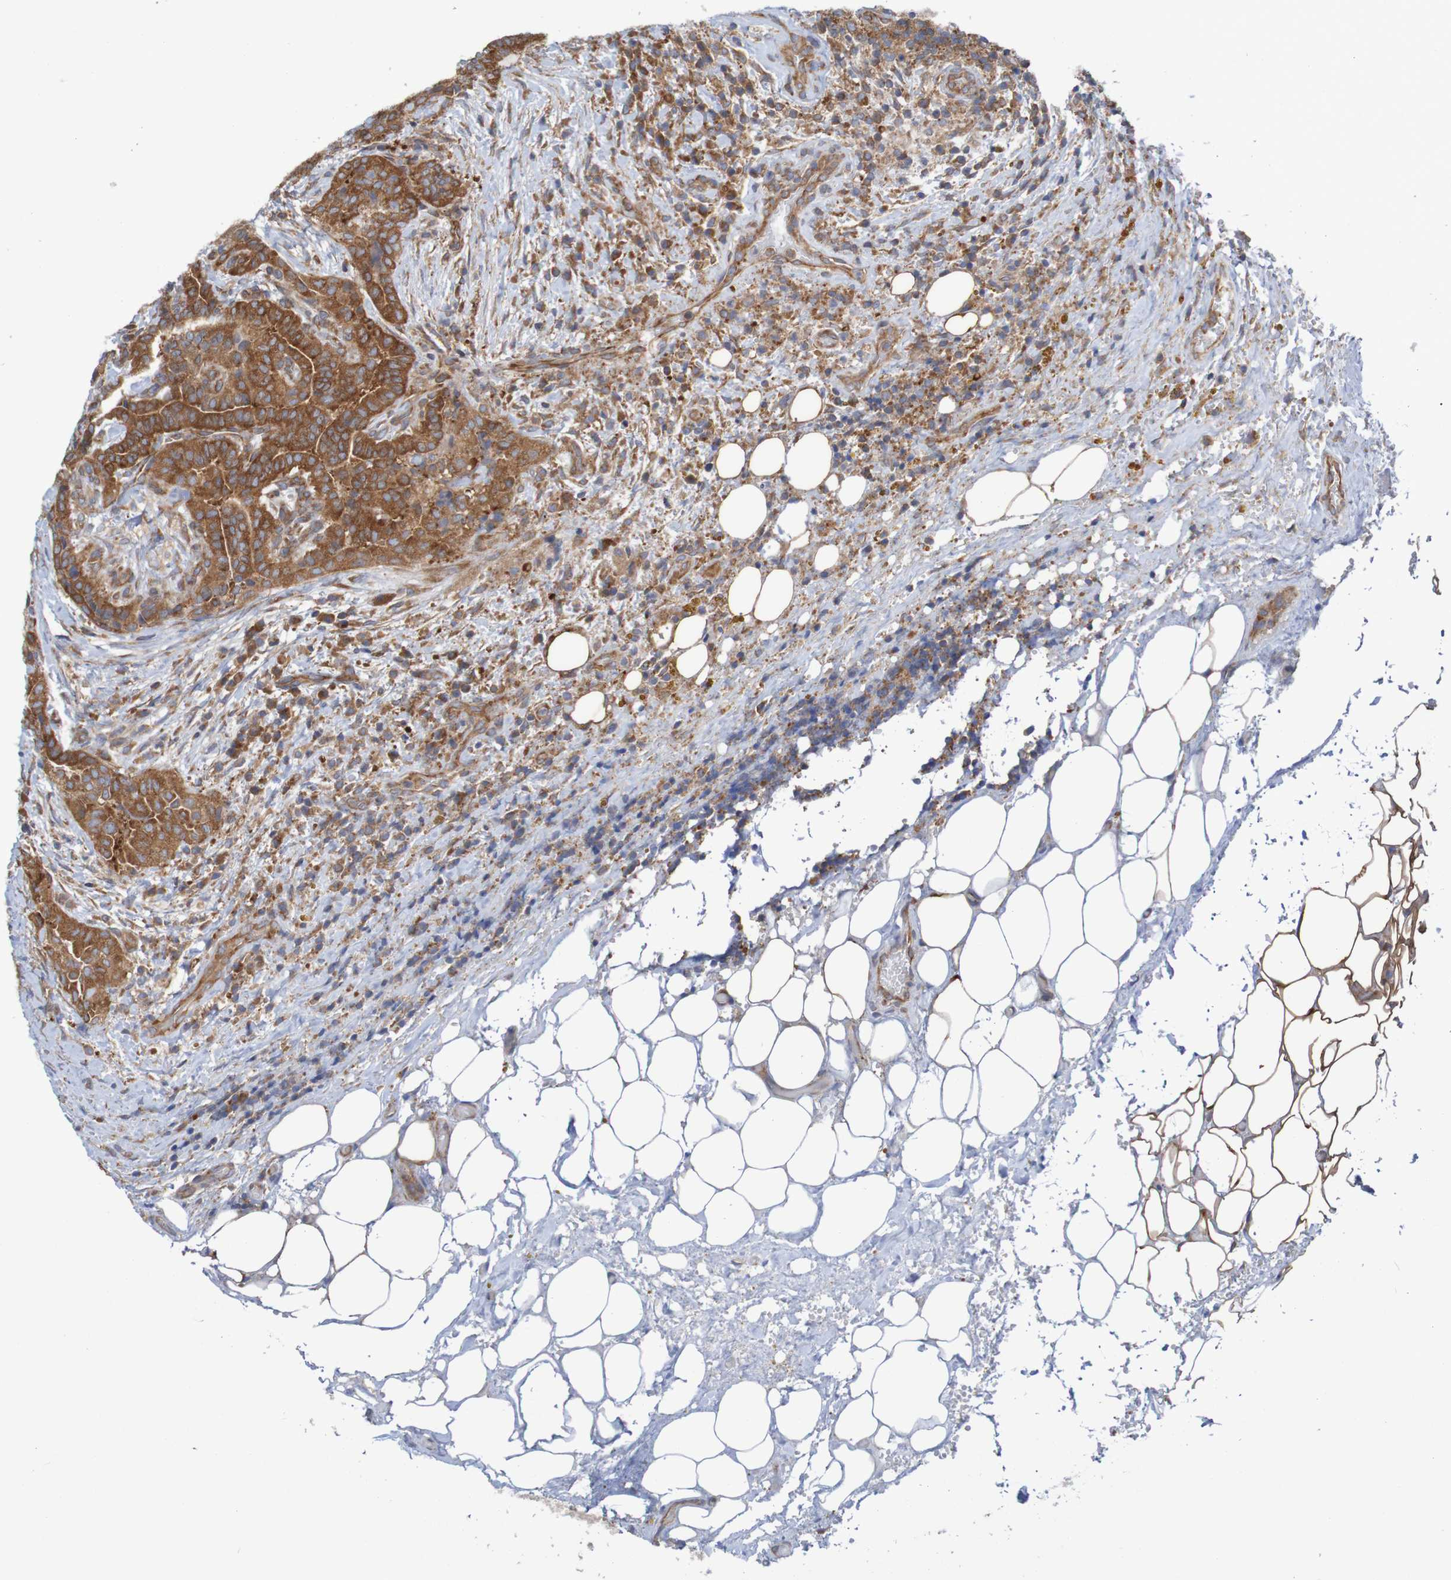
{"staining": {"intensity": "strong", "quantity": ">75%", "location": "cytoplasmic/membranous"}, "tissue": "thyroid cancer", "cell_type": "Tumor cells", "image_type": "cancer", "snomed": [{"axis": "morphology", "description": "Papillary adenocarcinoma, NOS"}, {"axis": "topography", "description": "Thyroid gland"}], "caption": "Strong cytoplasmic/membranous protein staining is seen in approximately >75% of tumor cells in thyroid cancer (papillary adenocarcinoma).", "gene": "LRRC47", "patient": {"sex": "male", "age": 77}}